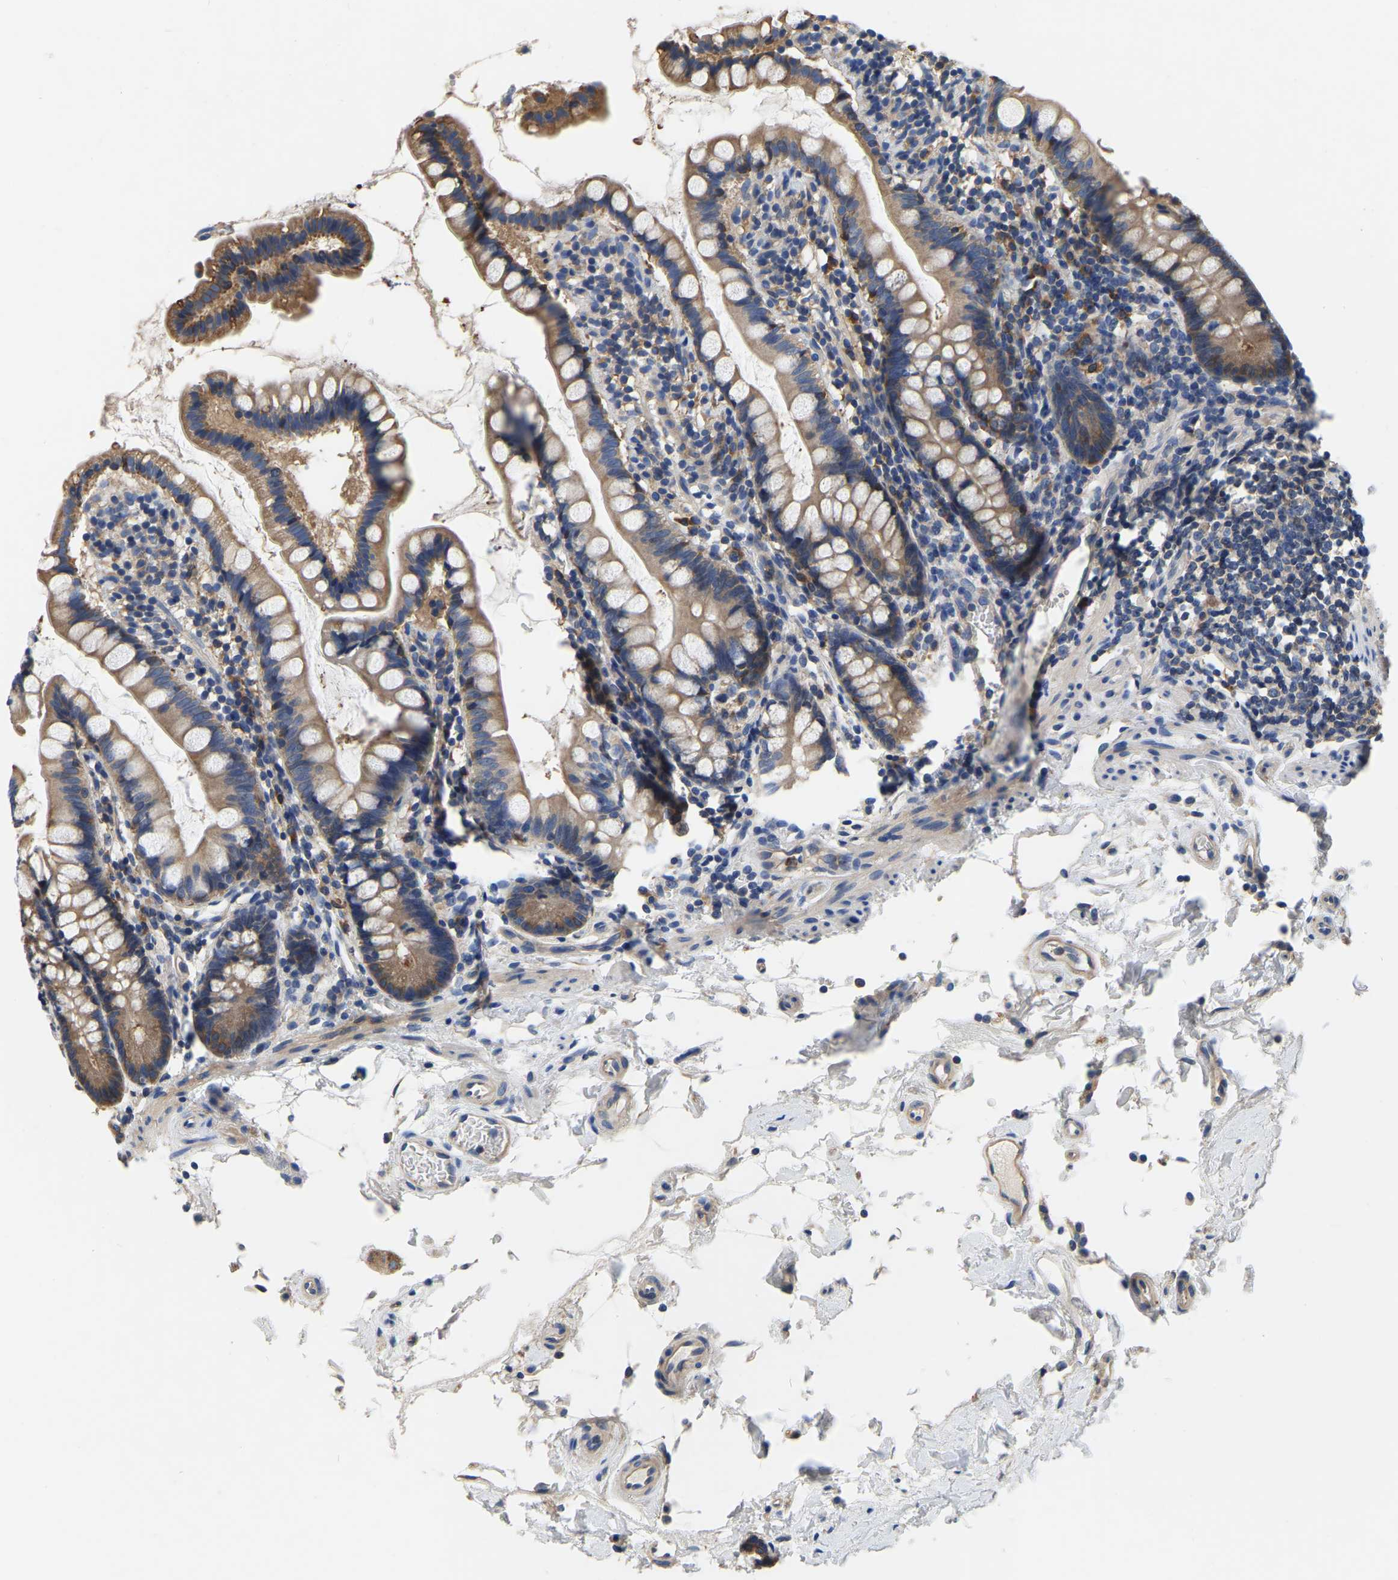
{"staining": {"intensity": "moderate", "quantity": ">75%", "location": "cytoplasmic/membranous"}, "tissue": "small intestine", "cell_type": "Glandular cells", "image_type": "normal", "snomed": [{"axis": "morphology", "description": "Normal tissue, NOS"}, {"axis": "topography", "description": "Small intestine"}], "caption": "Immunohistochemistry (IHC) (DAB (3,3'-diaminobenzidine)) staining of benign human small intestine demonstrates moderate cytoplasmic/membranous protein expression in approximately >75% of glandular cells.", "gene": "GARS1", "patient": {"sex": "female", "age": 84}}